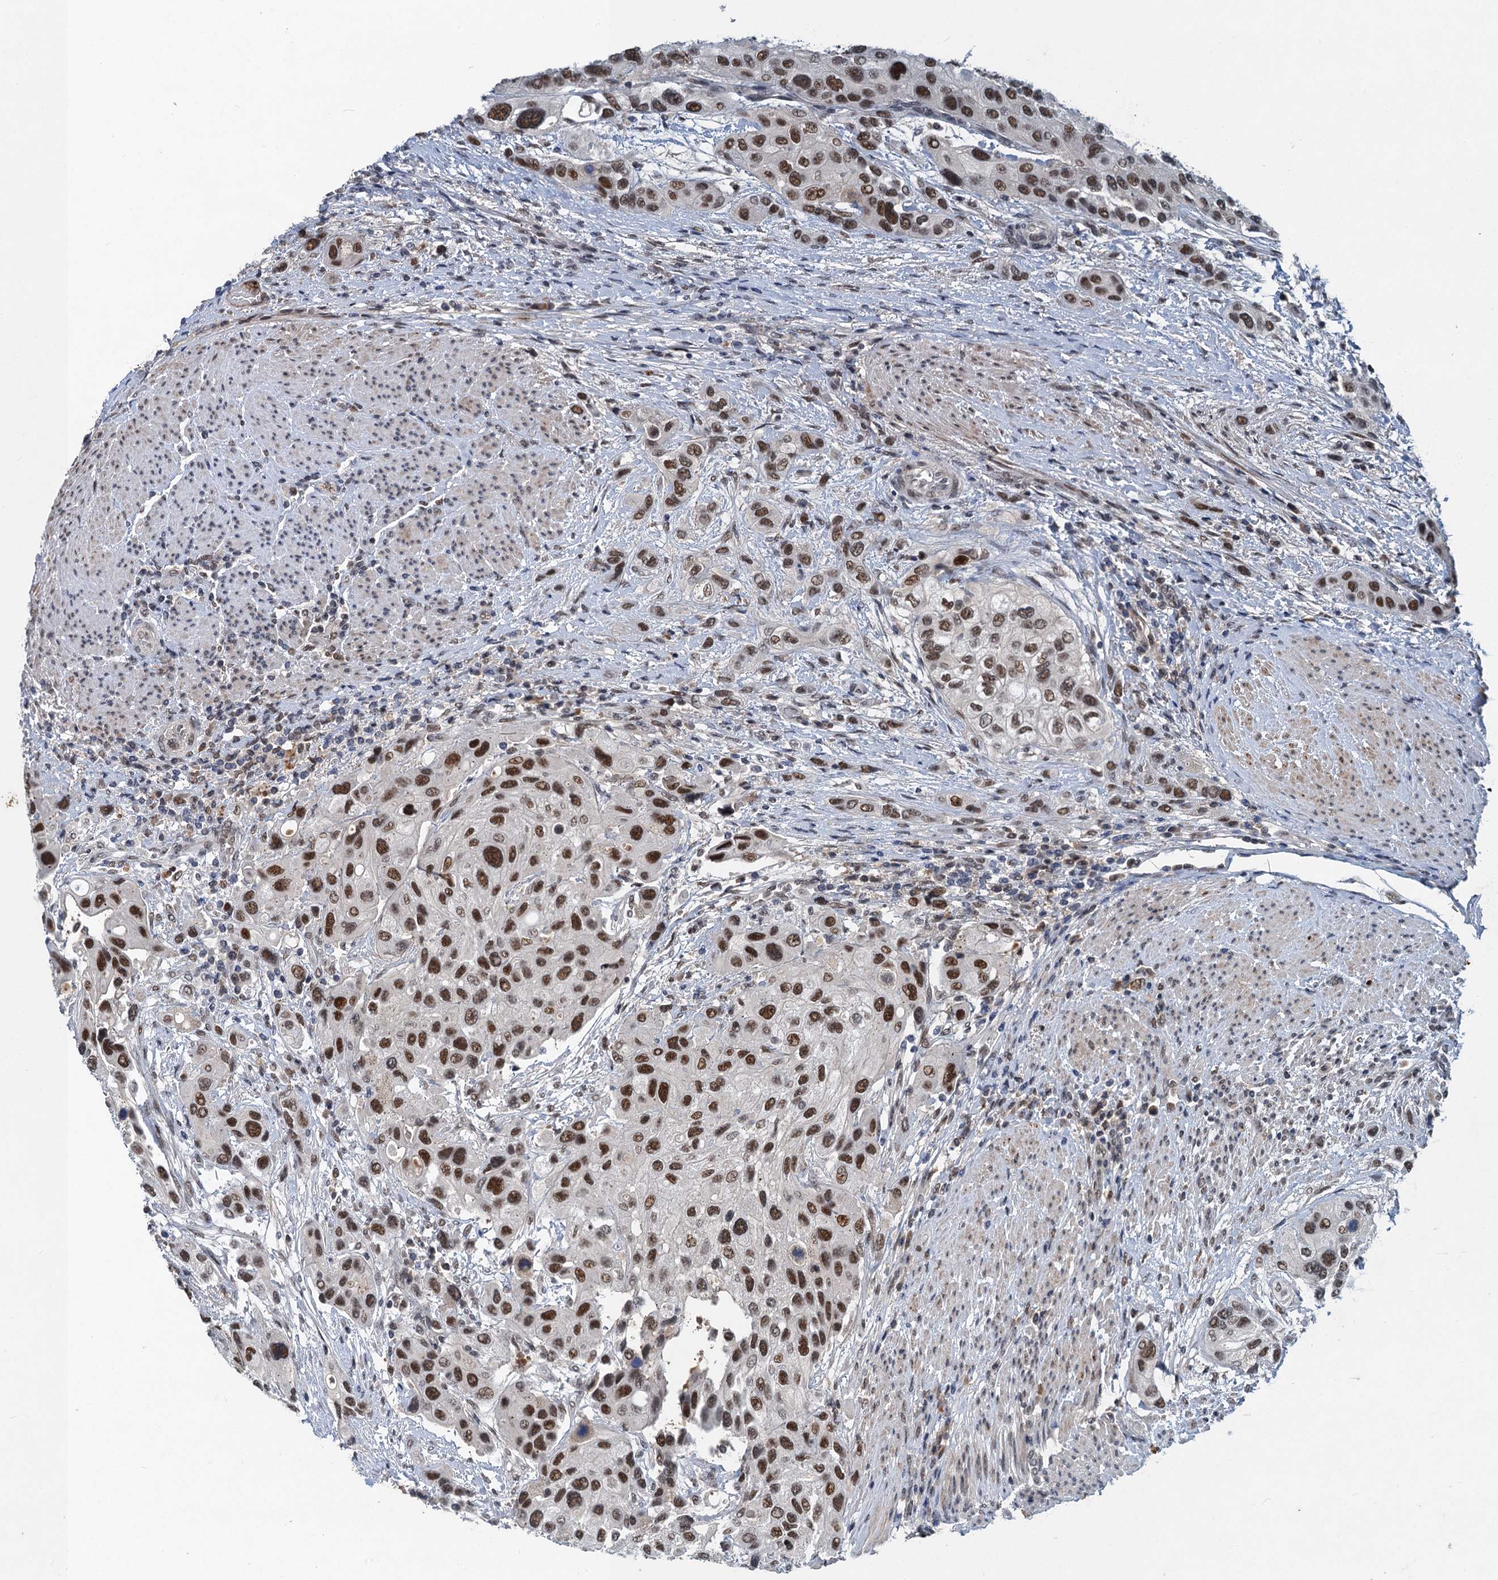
{"staining": {"intensity": "moderate", "quantity": ">75%", "location": "nuclear"}, "tissue": "urothelial cancer", "cell_type": "Tumor cells", "image_type": "cancer", "snomed": [{"axis": "morphology", "description": "Normal tissue, NOS"}, {"axis": "morphology", "description": "Urothelial carcinoma, High grade"}, {"axis": "topography", "description": "Vascular tissue"}, {"axis": "topography", "description": "Urinary bladder"}], "caption": "Immunohistochemistry image of urothelial cancer stained for a protein (brown), which exhibits medium levels of moderate nuclear positivity in about >75% of tumor cells.", "gene": "CSTF3", "patient": {"sex": "female", "age": 56}}